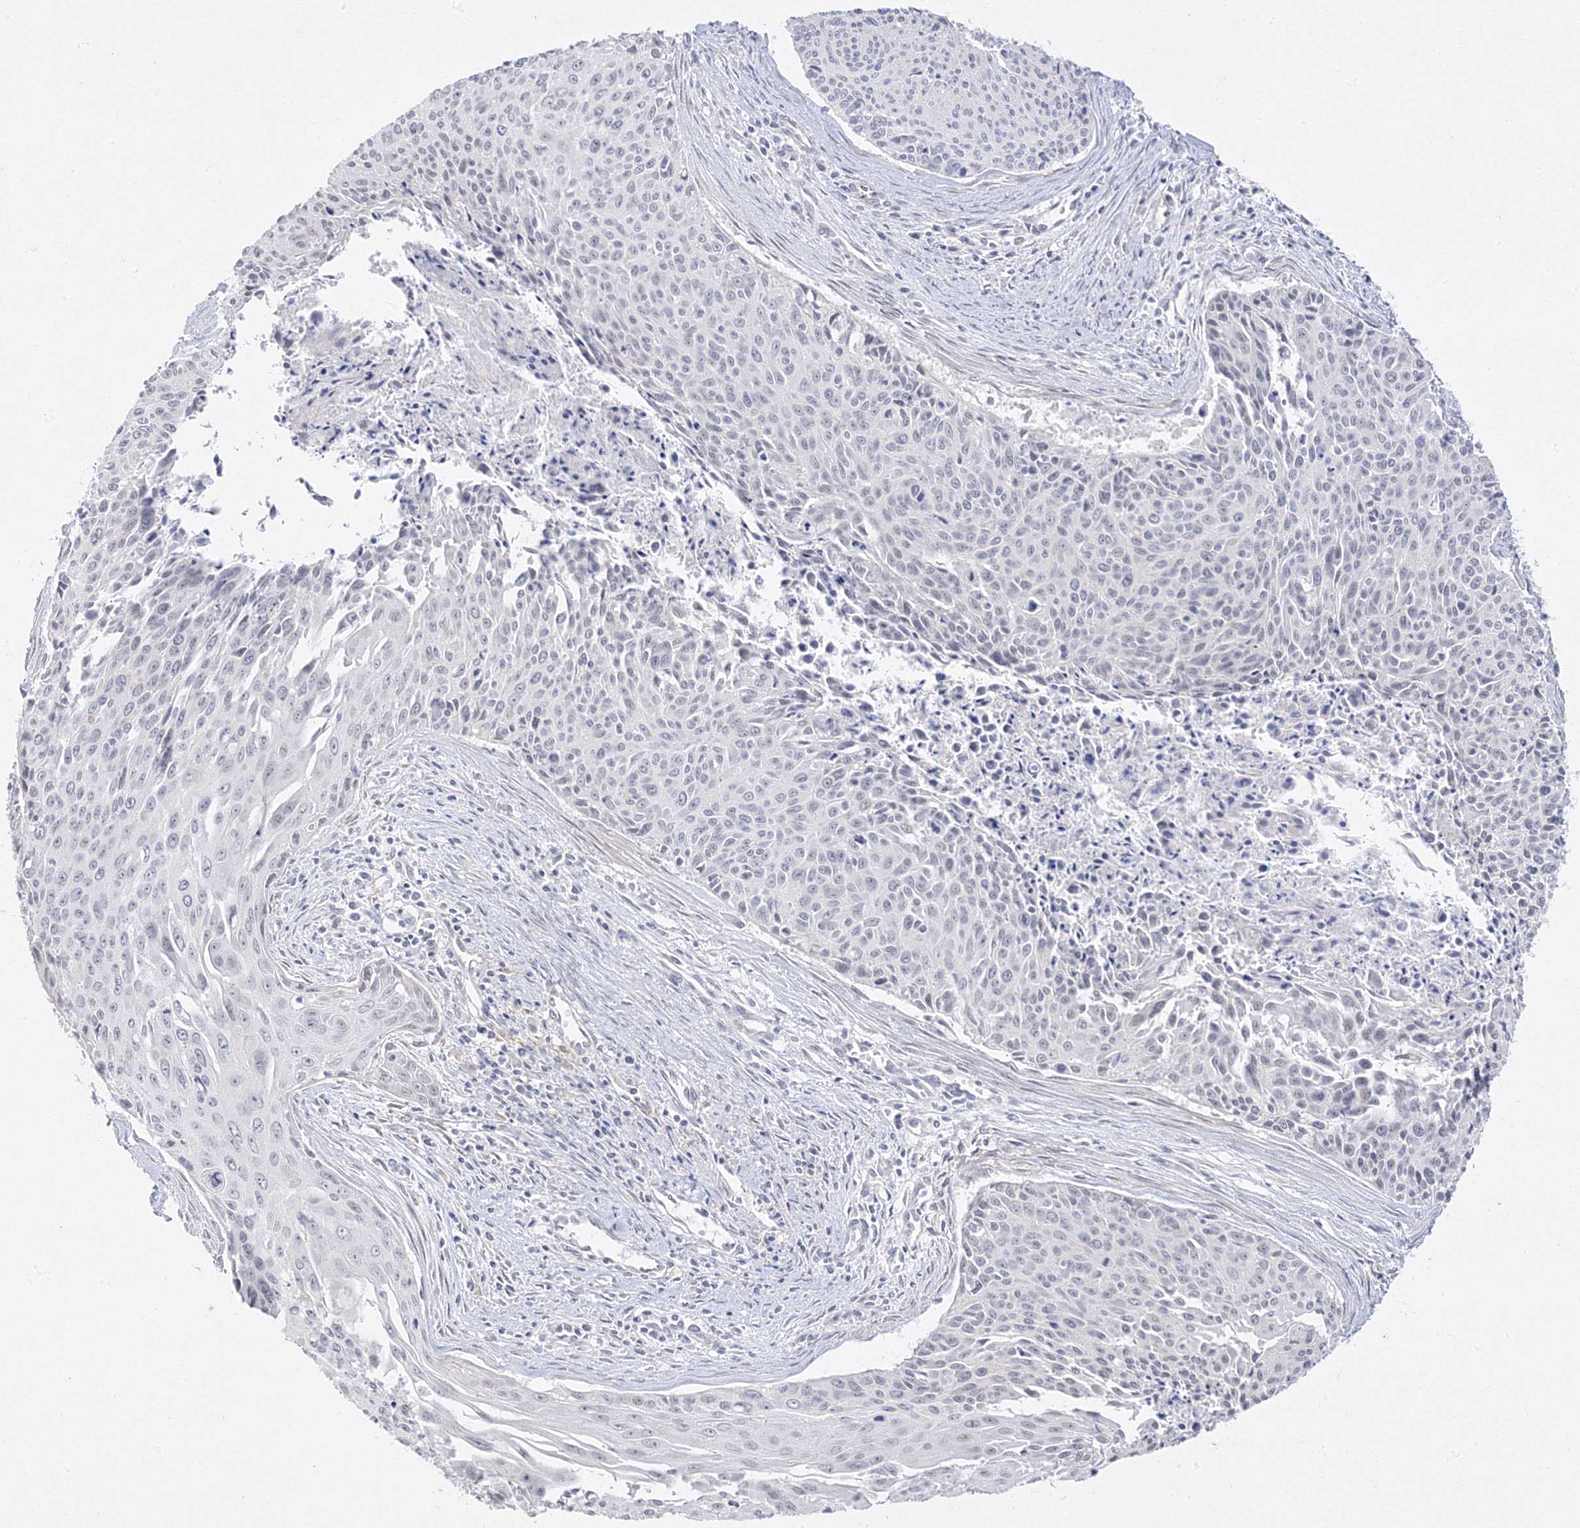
{"staining": {"intensity": "negative", "quantity": "none", "location": "none"}, "tissue": "cervical cancer", "cell_type": "Tumor cells", "image_type": "cancer", "snomed": [{"axis": "morphology", "description": "Squamous cell carcinoma, NOS"}, {"axis": "topography", "description": "Cervix"}], "caption": "DAB immunohistochemical staining of human squamous cell carcinoma (cervical) reveals no significant expression in tumor cells.", "gene": "C2CD2", "patient": {"sex": "female", "age": 55}}